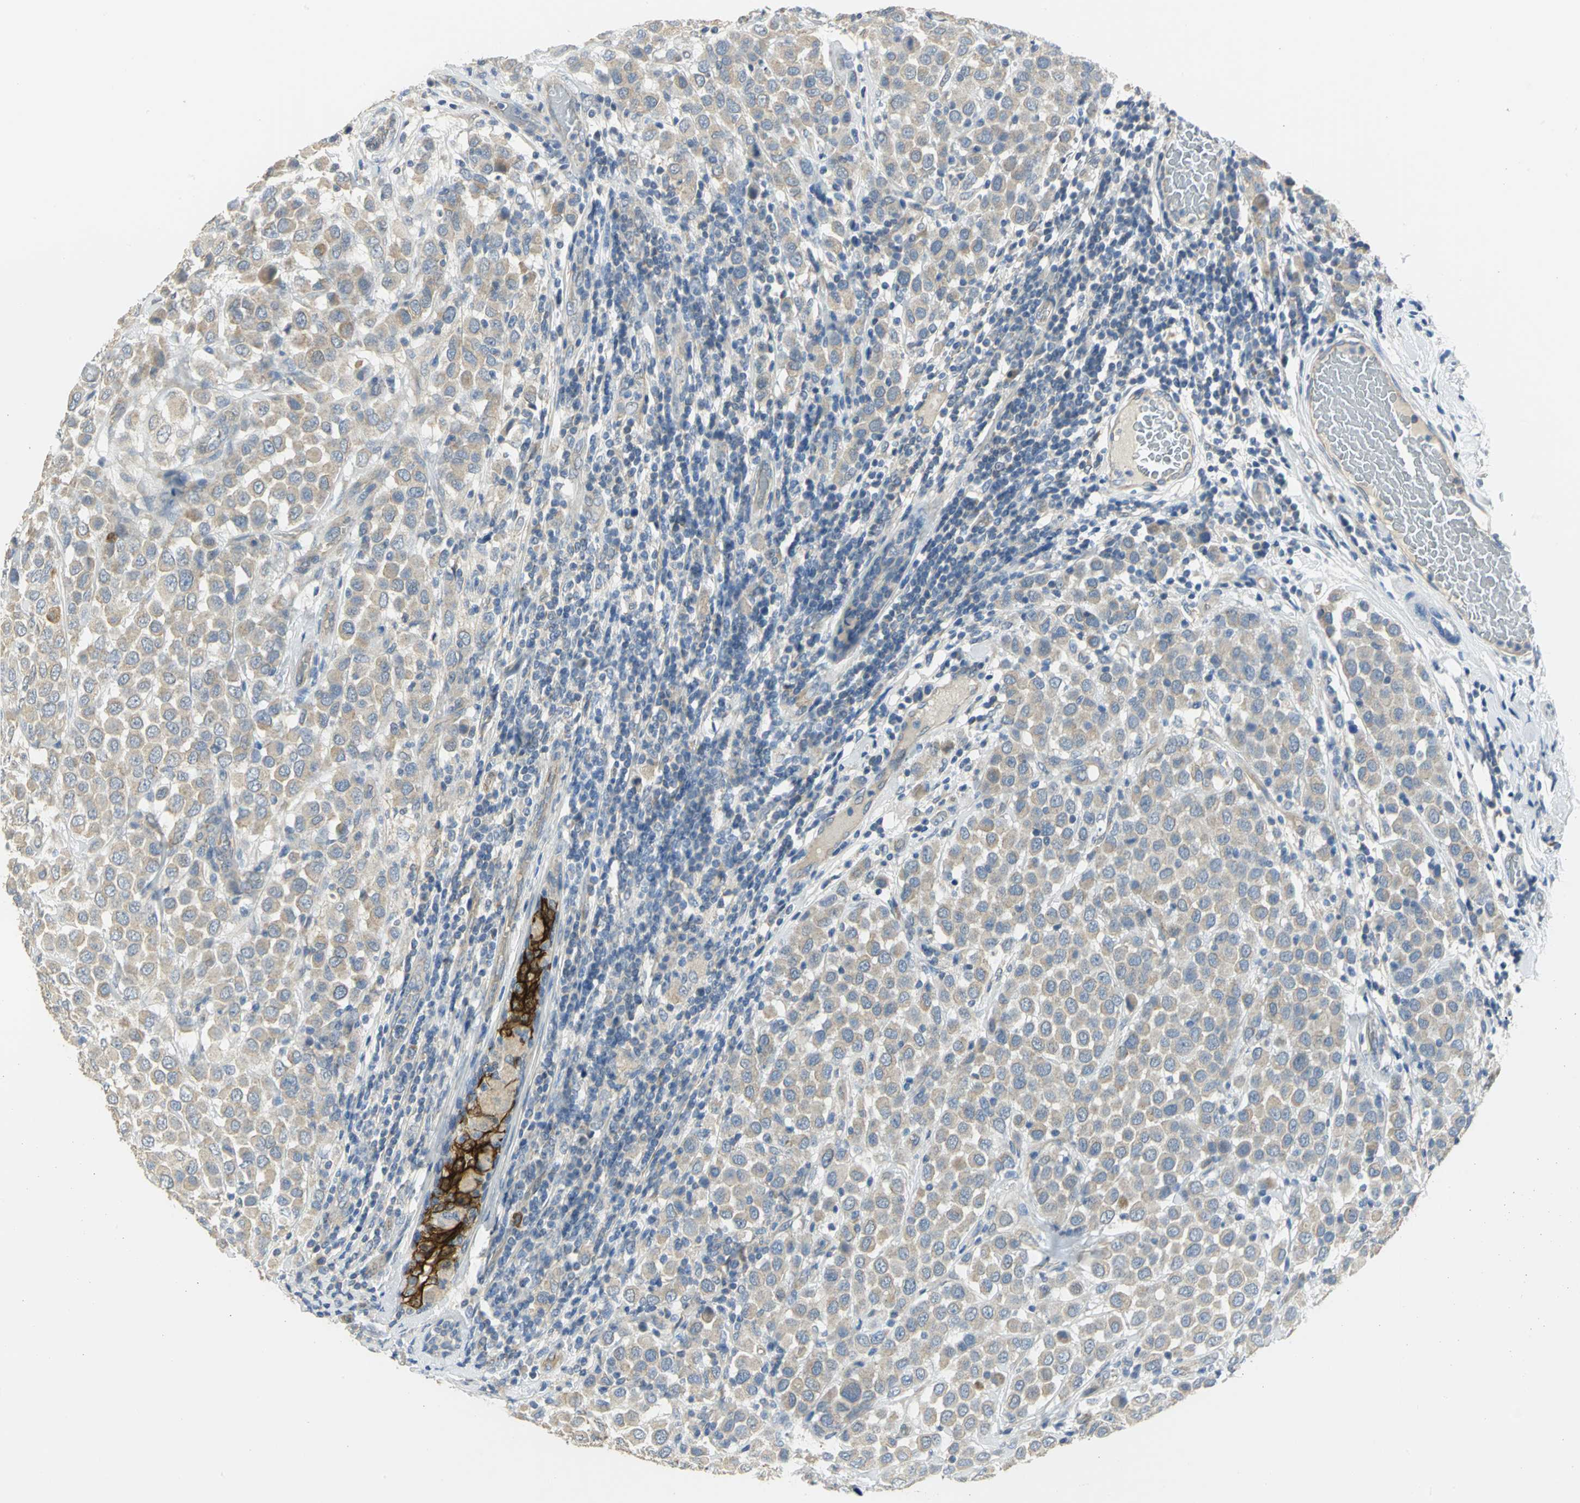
{"staining": {"intensity": "weak", "quantity": ">75%", "location": "cytoplasmic/membranous"}, "tissue": "breast cancer", "cell_type": "Tumor cells", "image_type": "cancer", "snomed": [{"axis": "morphology", "description": "Duct carcinoma"}, {"axis": "topography", "description": "Breast"}], "caption": "A brown stain shows weak cytoplasmic/membranous positivity of a protein in human intraductal carcinoma (breast) tumor cells.", "gene": "HTR1F", "patient": {"sex": "female", "age": 61}}